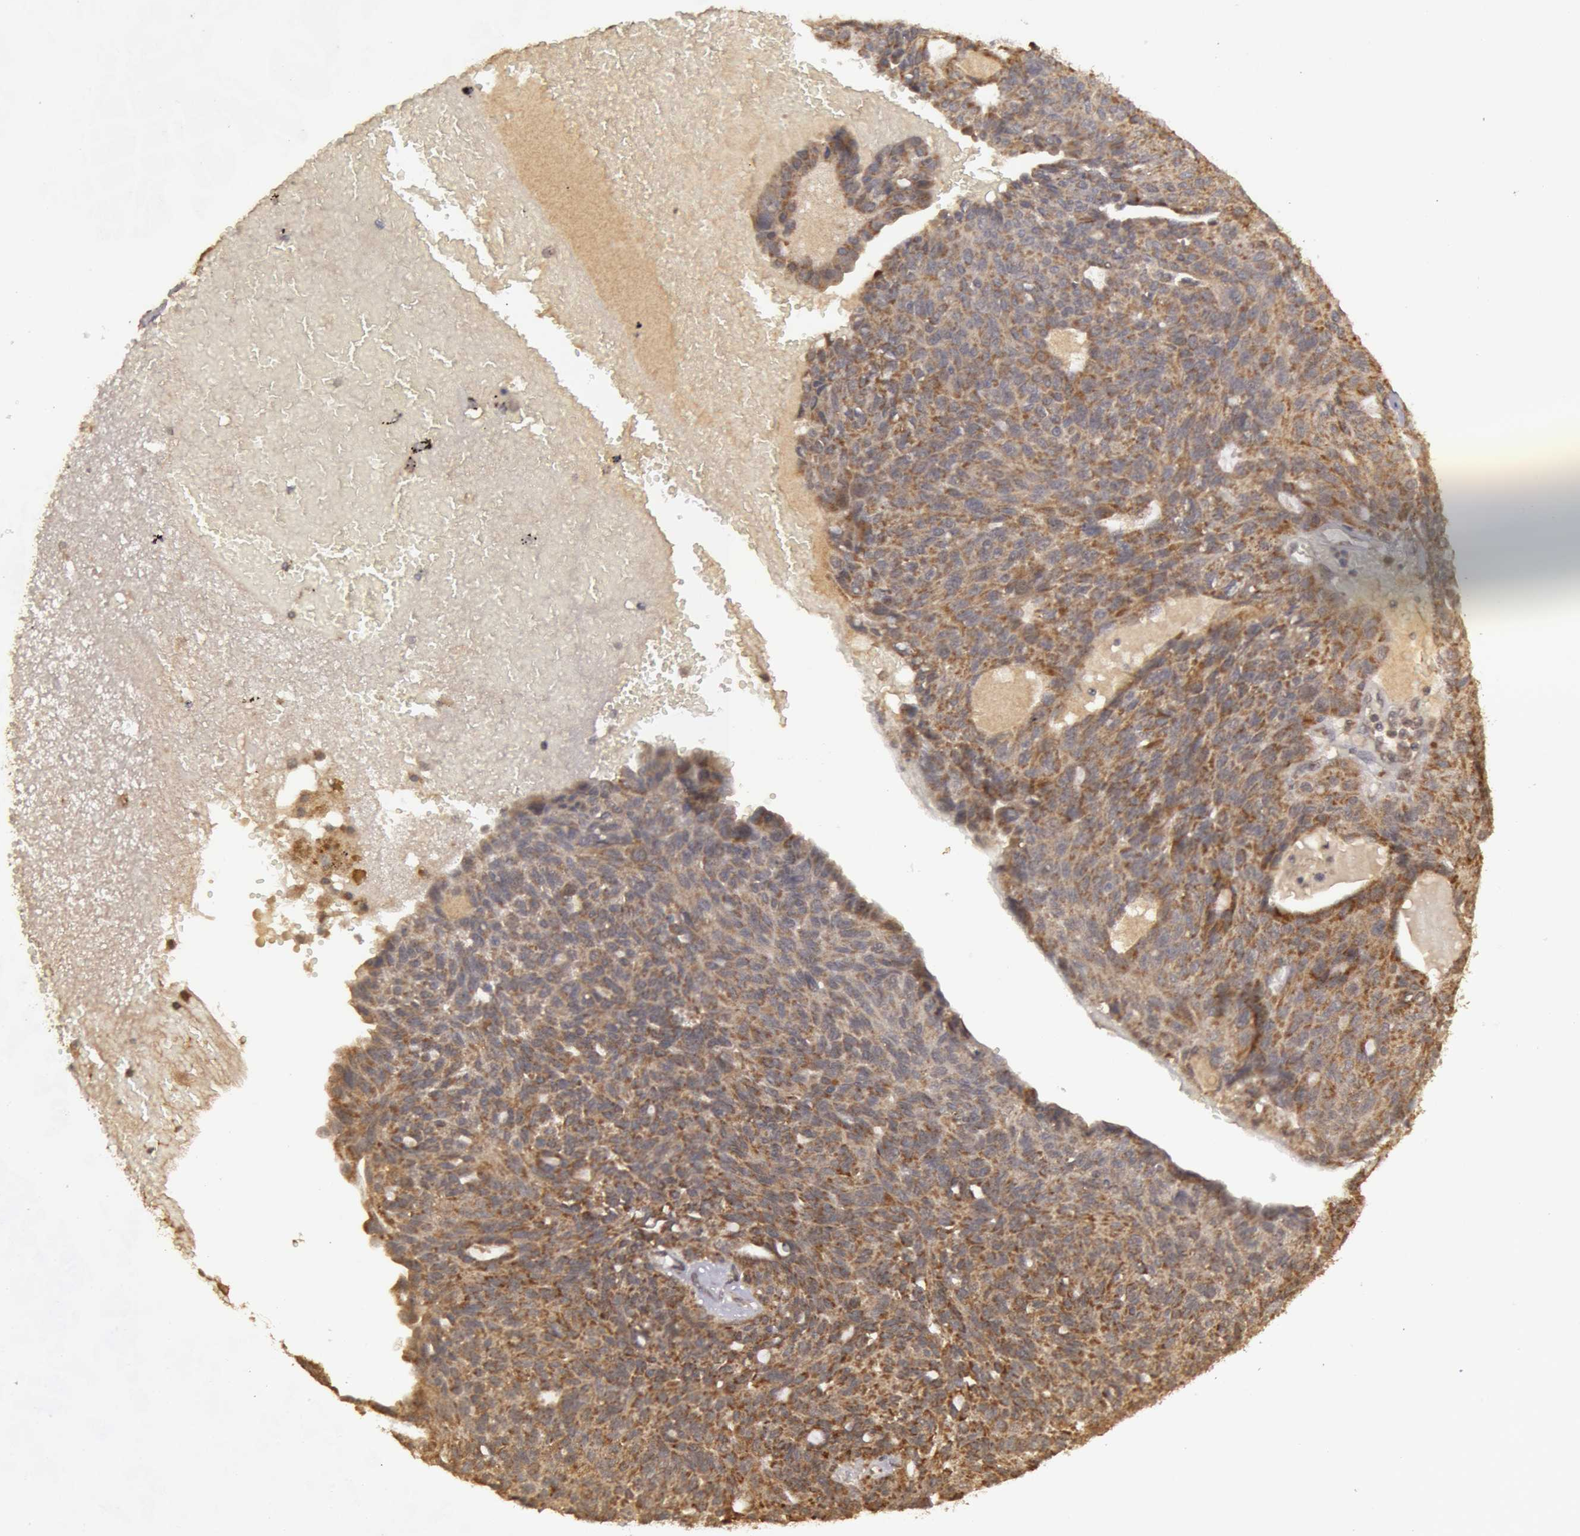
{"staining": {"intensity": "moderate", "quantity": "25%-75%", "location": "cytoplasmic/membranous"}, "tissue": "ovarian cancer", "cell_type": "Tumor cells", "image_type": "cancer", "snomed": [{"axis": "morphology", "description": "Carcinoma, endometroid"}, {"axis": "topography", "description": "Ovary"}], "caption": "Approximately 25%-75% of tumor cells in human ovarian endometroid carcinoma reveal moderate cytoplasmic/membranous protein positivity as visualized by brown immunohistochemical staining.", "gene": "GLIS1", "patient": {"sex": "female", "age": 60}}